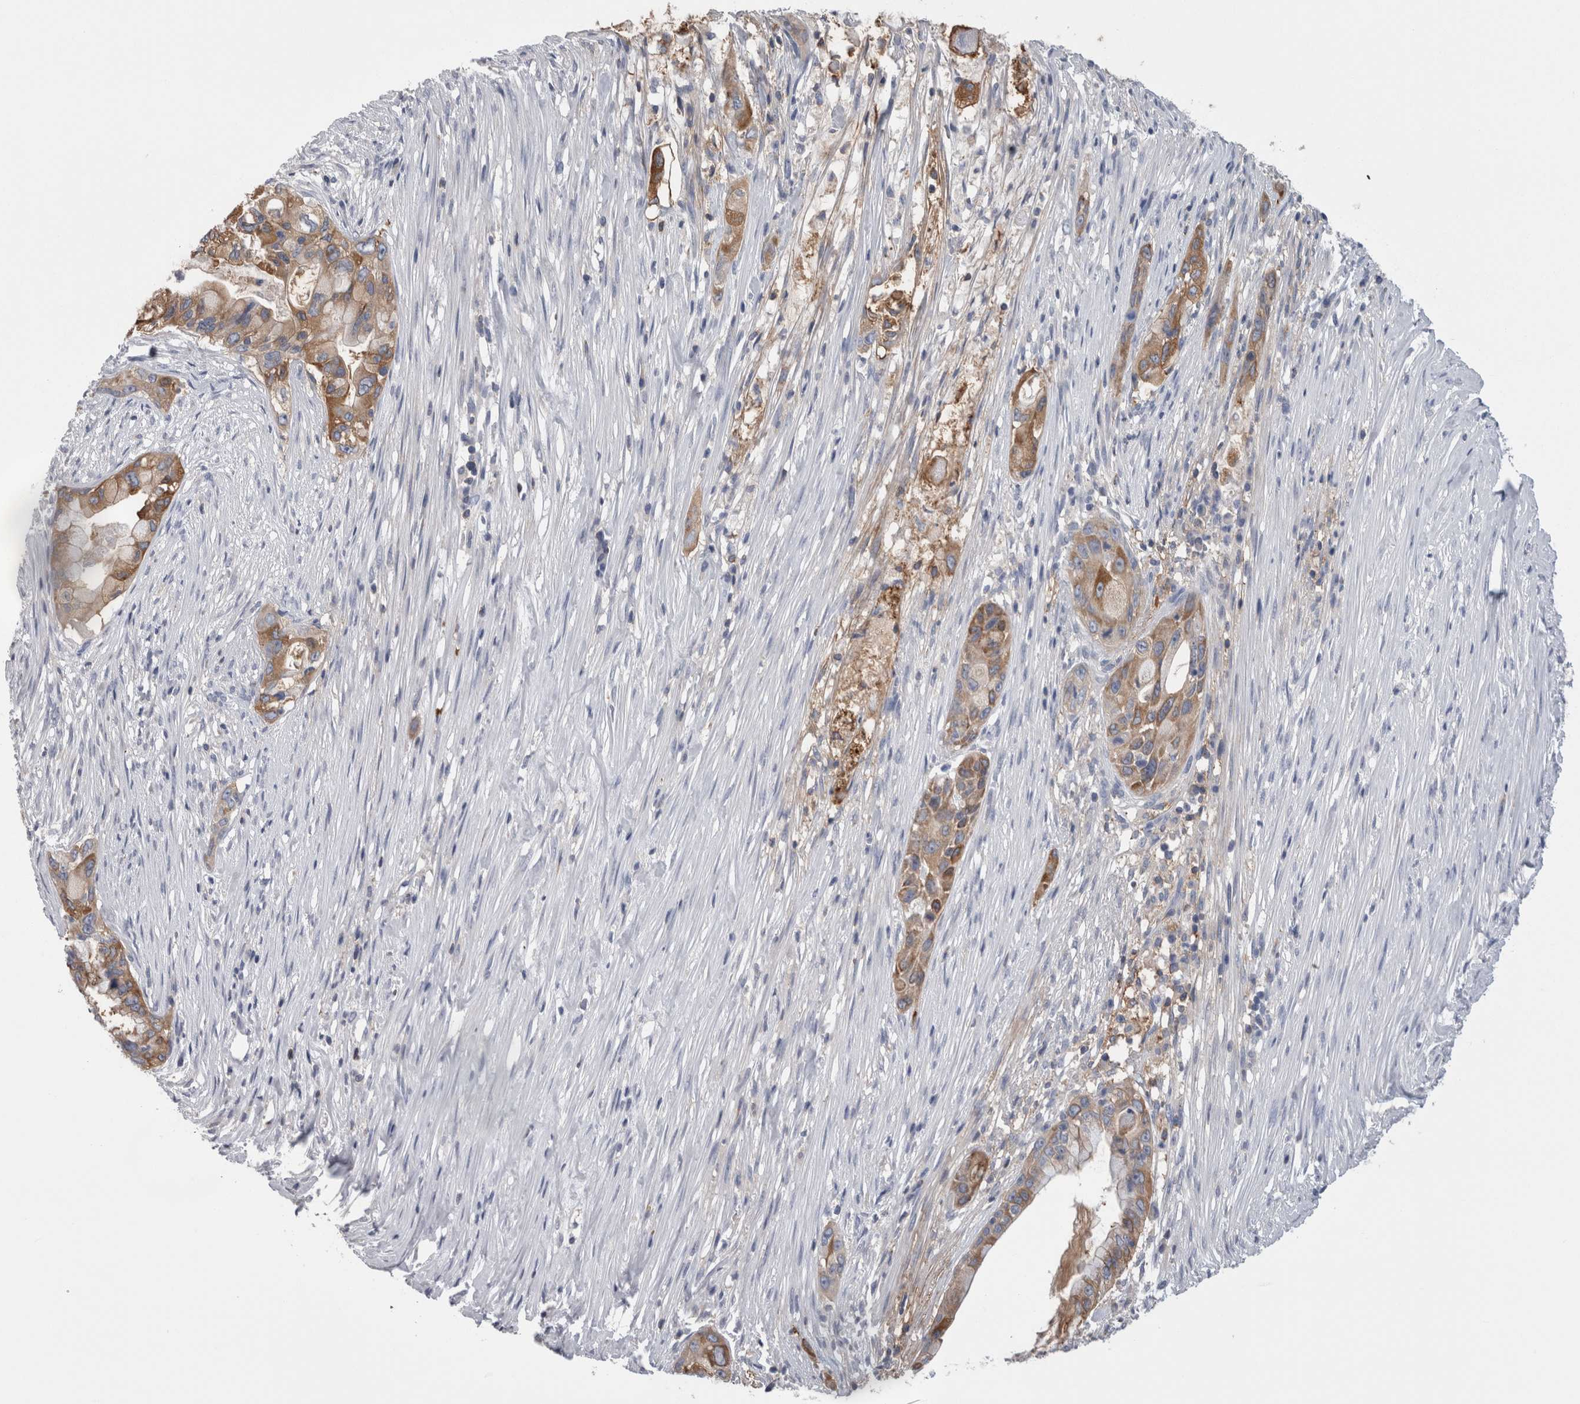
{"staining": {"intensity": "moderate", "quantity": ">75%", "location": "cytoplasmic/membranous"}, "tissue": "pancreatic cancer", "cell_type": "Tumor cells", "image_type": "cancer", "snomed": [{"axis": "morphology", "description": "Adenocarcinoma, NOS"}, {"axis": "topography", "description": "Pancreas"}], "caption": "Adenocarcinoma (pancreatic) was stained to show a protein in brown. There is medium levels of moderate cytoplasmic/membranous staining in about >75% of tumor cells.", "gene": "DCTN6", "patient": {"sex": "male", "age": 53}}